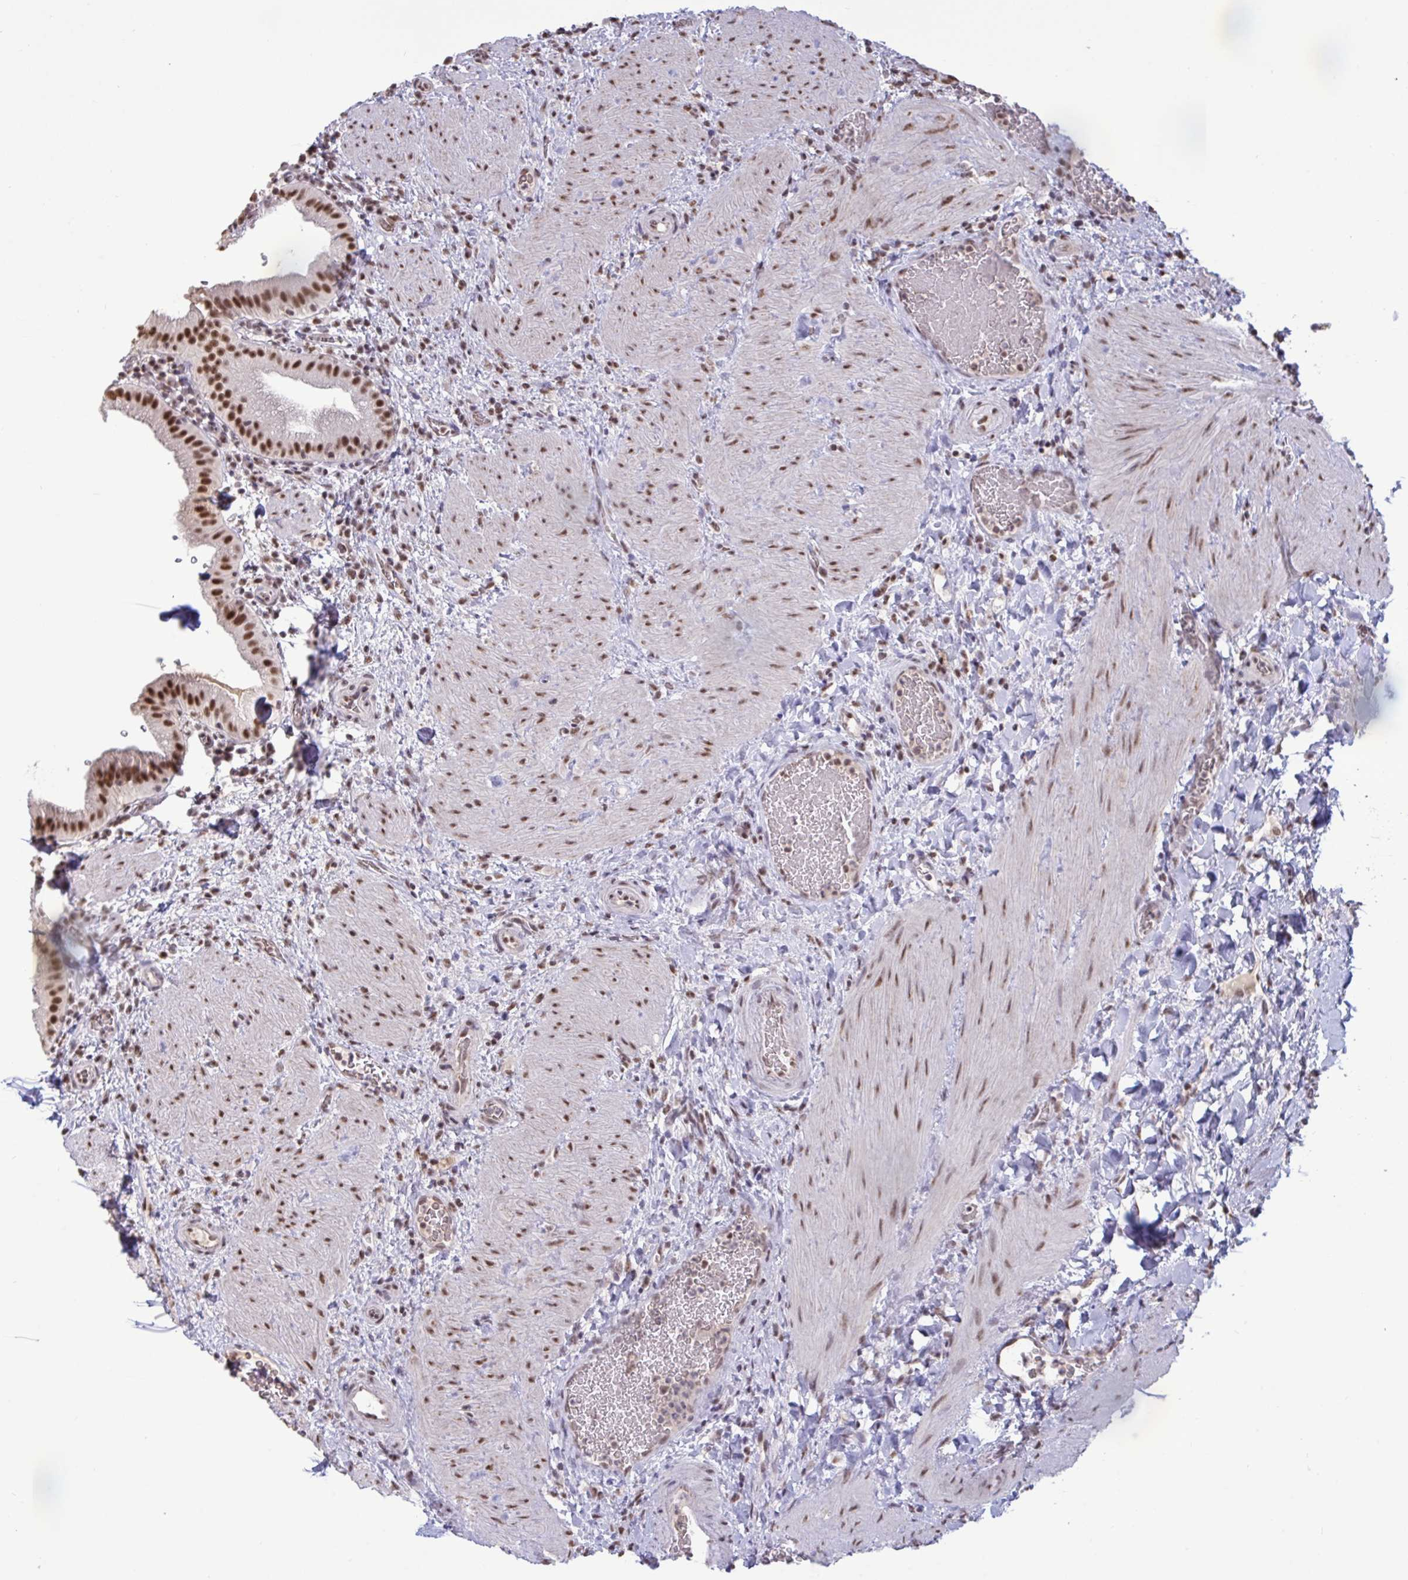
{"staining": {"intensity": "moderate", "quantity": ">75%", "location": "nuclear"}, "tissue": "gallbladder", "cell_type": "Glandular cells", "image_type": "normal", "snomed": [{"axis": "morphology", "description": "Normal tissue, NOS"}, {"axis": "topography", "description": "Gallbladder"}], "caption": "A high-resolution image shows immunohistochemistry staining of normal gallbladder, which demonstrates moderate nuclear expression in about >75% of glandular cells. The staining was performed using DAB, with brown indicating positive protein expression. Nuclei are stained blue with hematoxylin.", "gene": "PUF60", "patient": {"sex": "male", "age": 26}}